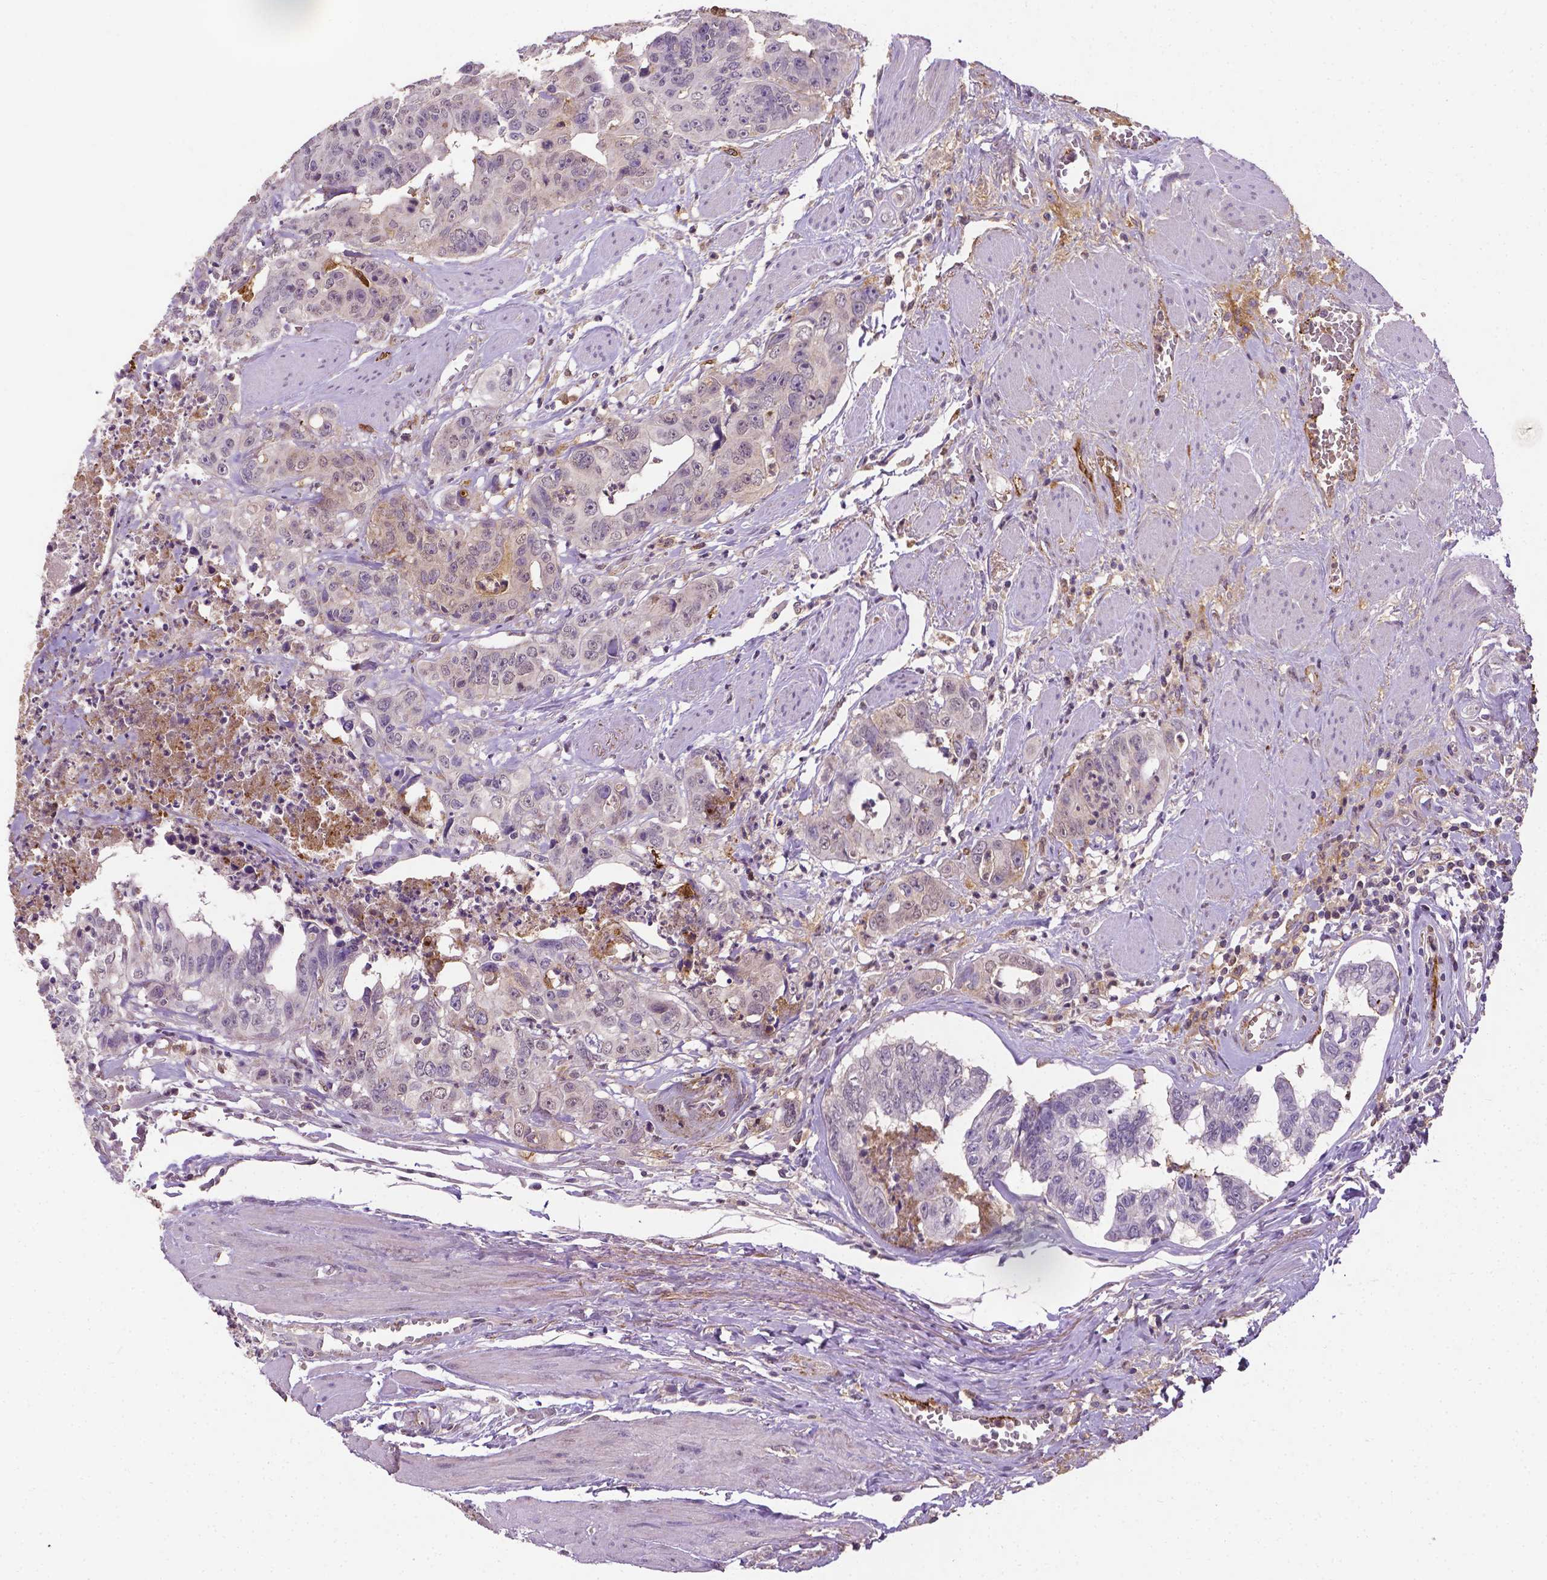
{"staining": {"intensity": "negative", "quantity": "none", "location": "none"}, "tissue": "colorectal cancer", "cell_type": "Tumor cells", "image_type": "cancer", "snomed": [{"axis": "morphology", "description": "Adenocarcinoma, NOS"}, {"axis": "topography", "description": "Rectum"}], "caption": "Colorectal cancer (adenocarcinoma) was stained to show a protein in brown. There is no significant expression in tumor cells.", "gene": "APOE", "patient": {"sex": "female", "age": 62}}